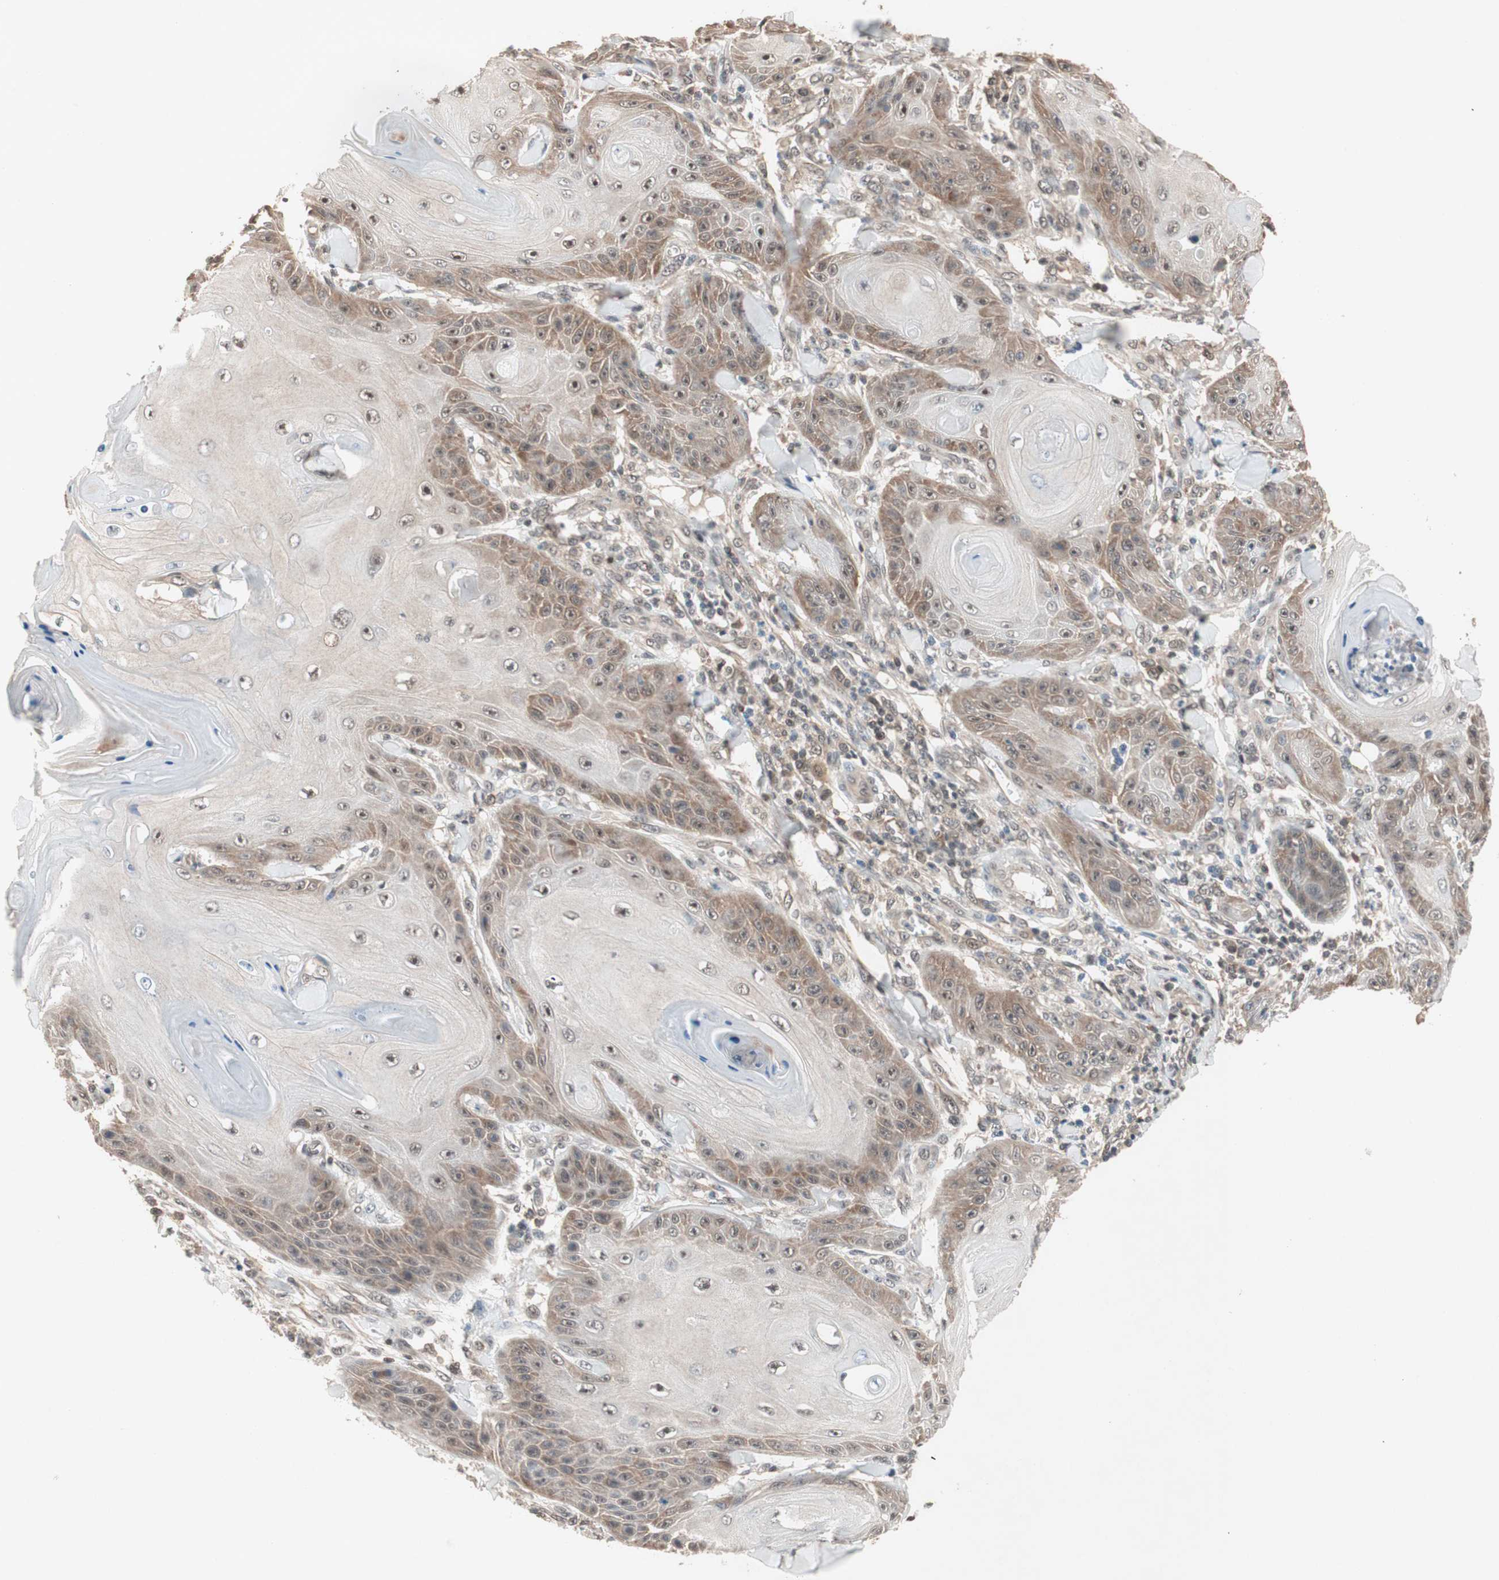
{"staining": {"intensity": "moderate", "quantity": ">75%", "location": "cytoplasmic/membranous,nuclear"}, "tissue": "skin cancer", "cell_type": "Tumor cells", "image_type": "cancer", "snomed": [{"axis": "morphology", "description": "Squamous cell carcinoma, NOS"}, {"axis": "topography", "description": "Skin"}], "caption": "DAB (3,3'-diaminobenzidine) immunohistochemical staining of skin cancer (squamous cell carcinoma) exhibits moderate cytoplasmic/membranous and nuclear protein positivity in approximately >75% of tumor cells.", "gene": "GART", "patient": {"sex": "female", "age": 78}}